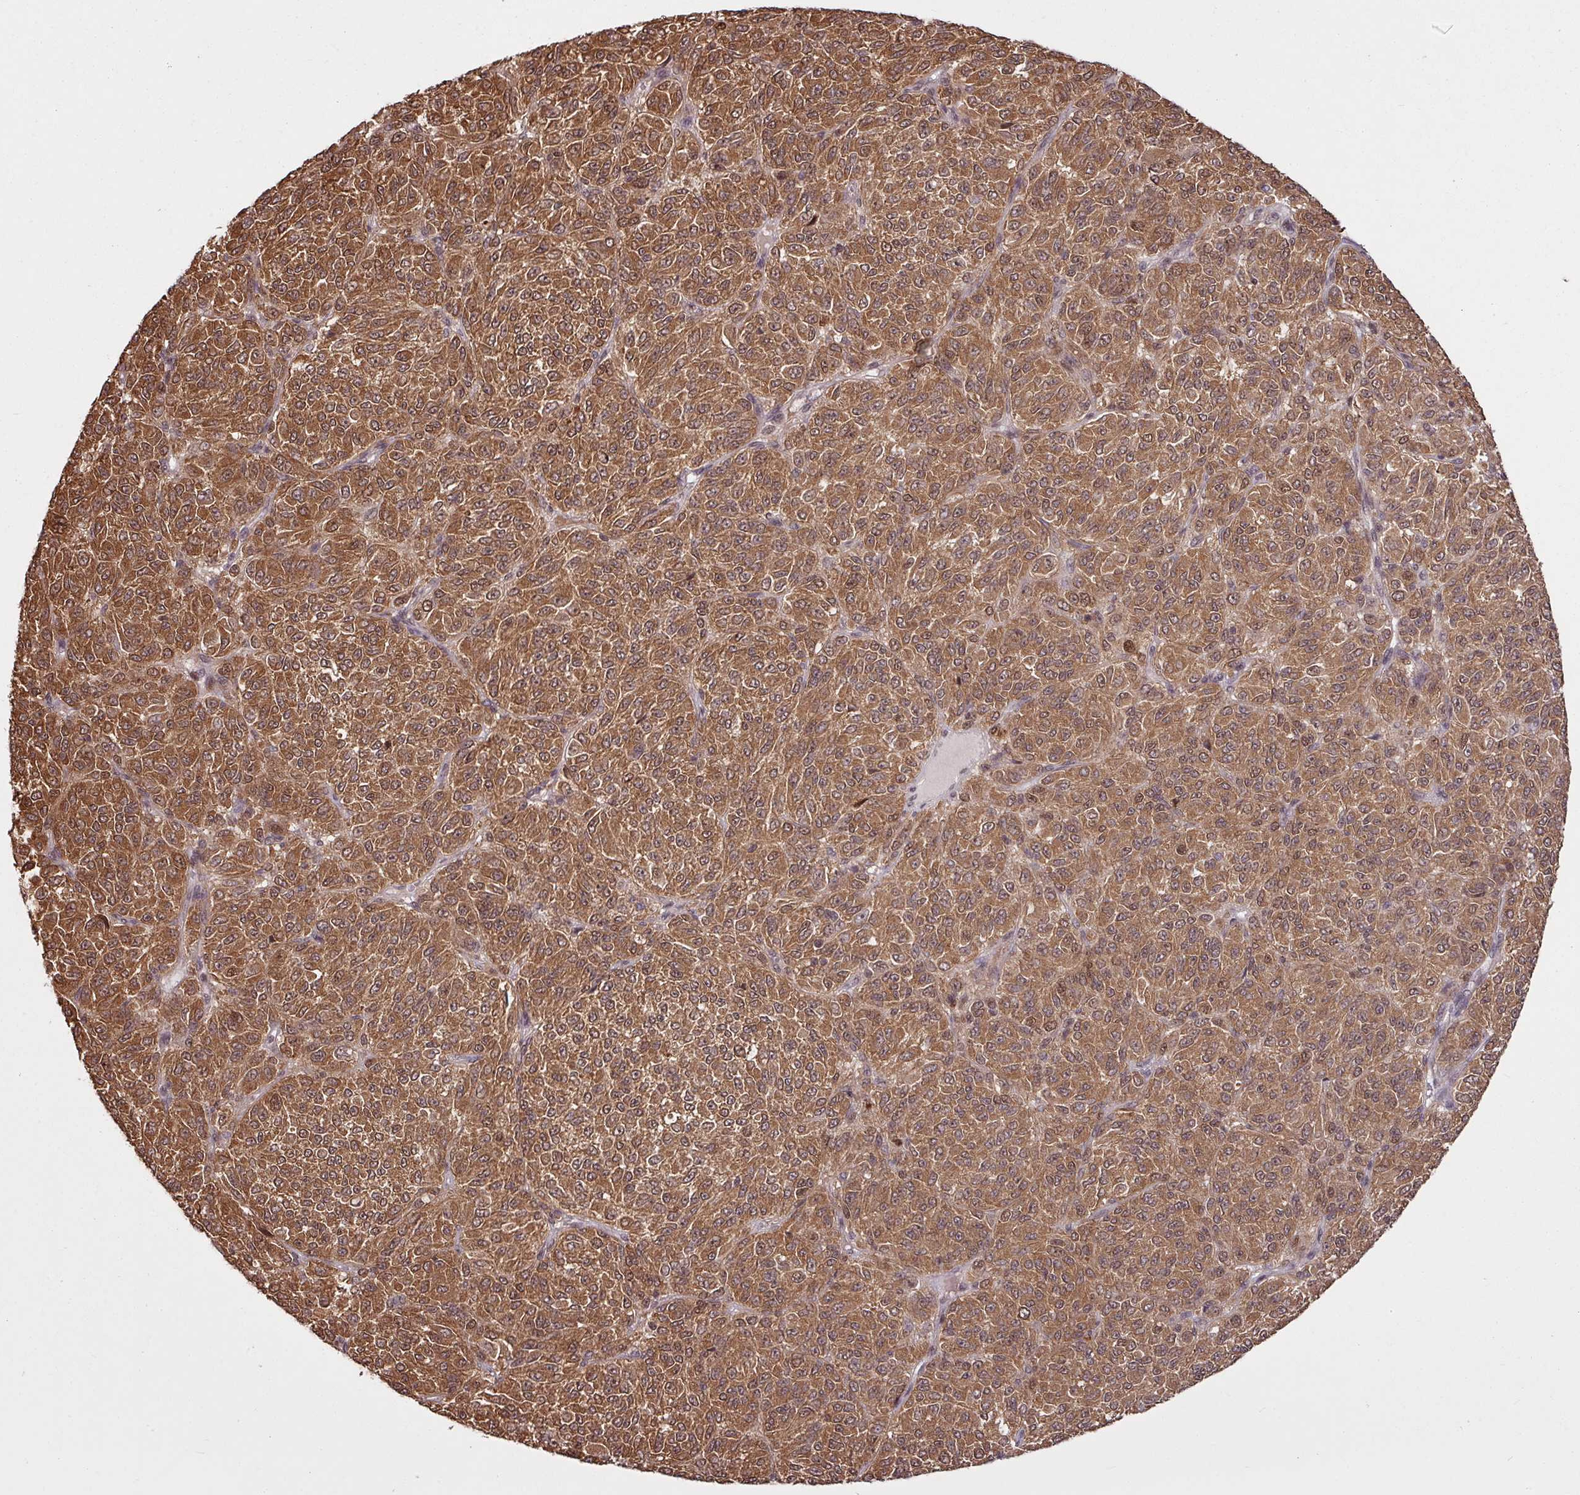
{"staining": {"intensity": "moderate", "quantity": ">75%", "location": "cytoplasmic/membranous,nuclear"}, "tissue": "melanoma", "cell_type": "Tumor cells", "image_type": "cancer", "snomed": [{"axis": "morphology", "description": "Malignant melanoma, Metastatic site"}, {"axis": "topography", "description": "Brain"}], "caption": "Protein analysis of malignant melanoma (metastatic site) tissue displays moderate cytoplasmic/membranous and nuclear expression in about >75% of tumor cells. The staining was performed using DAB, with brown indicating positive protein expression. Nuclei are stained blue with hematoxylin.", "gene": "ITPKC", "patient": {"sex": "female", "age": 56}}